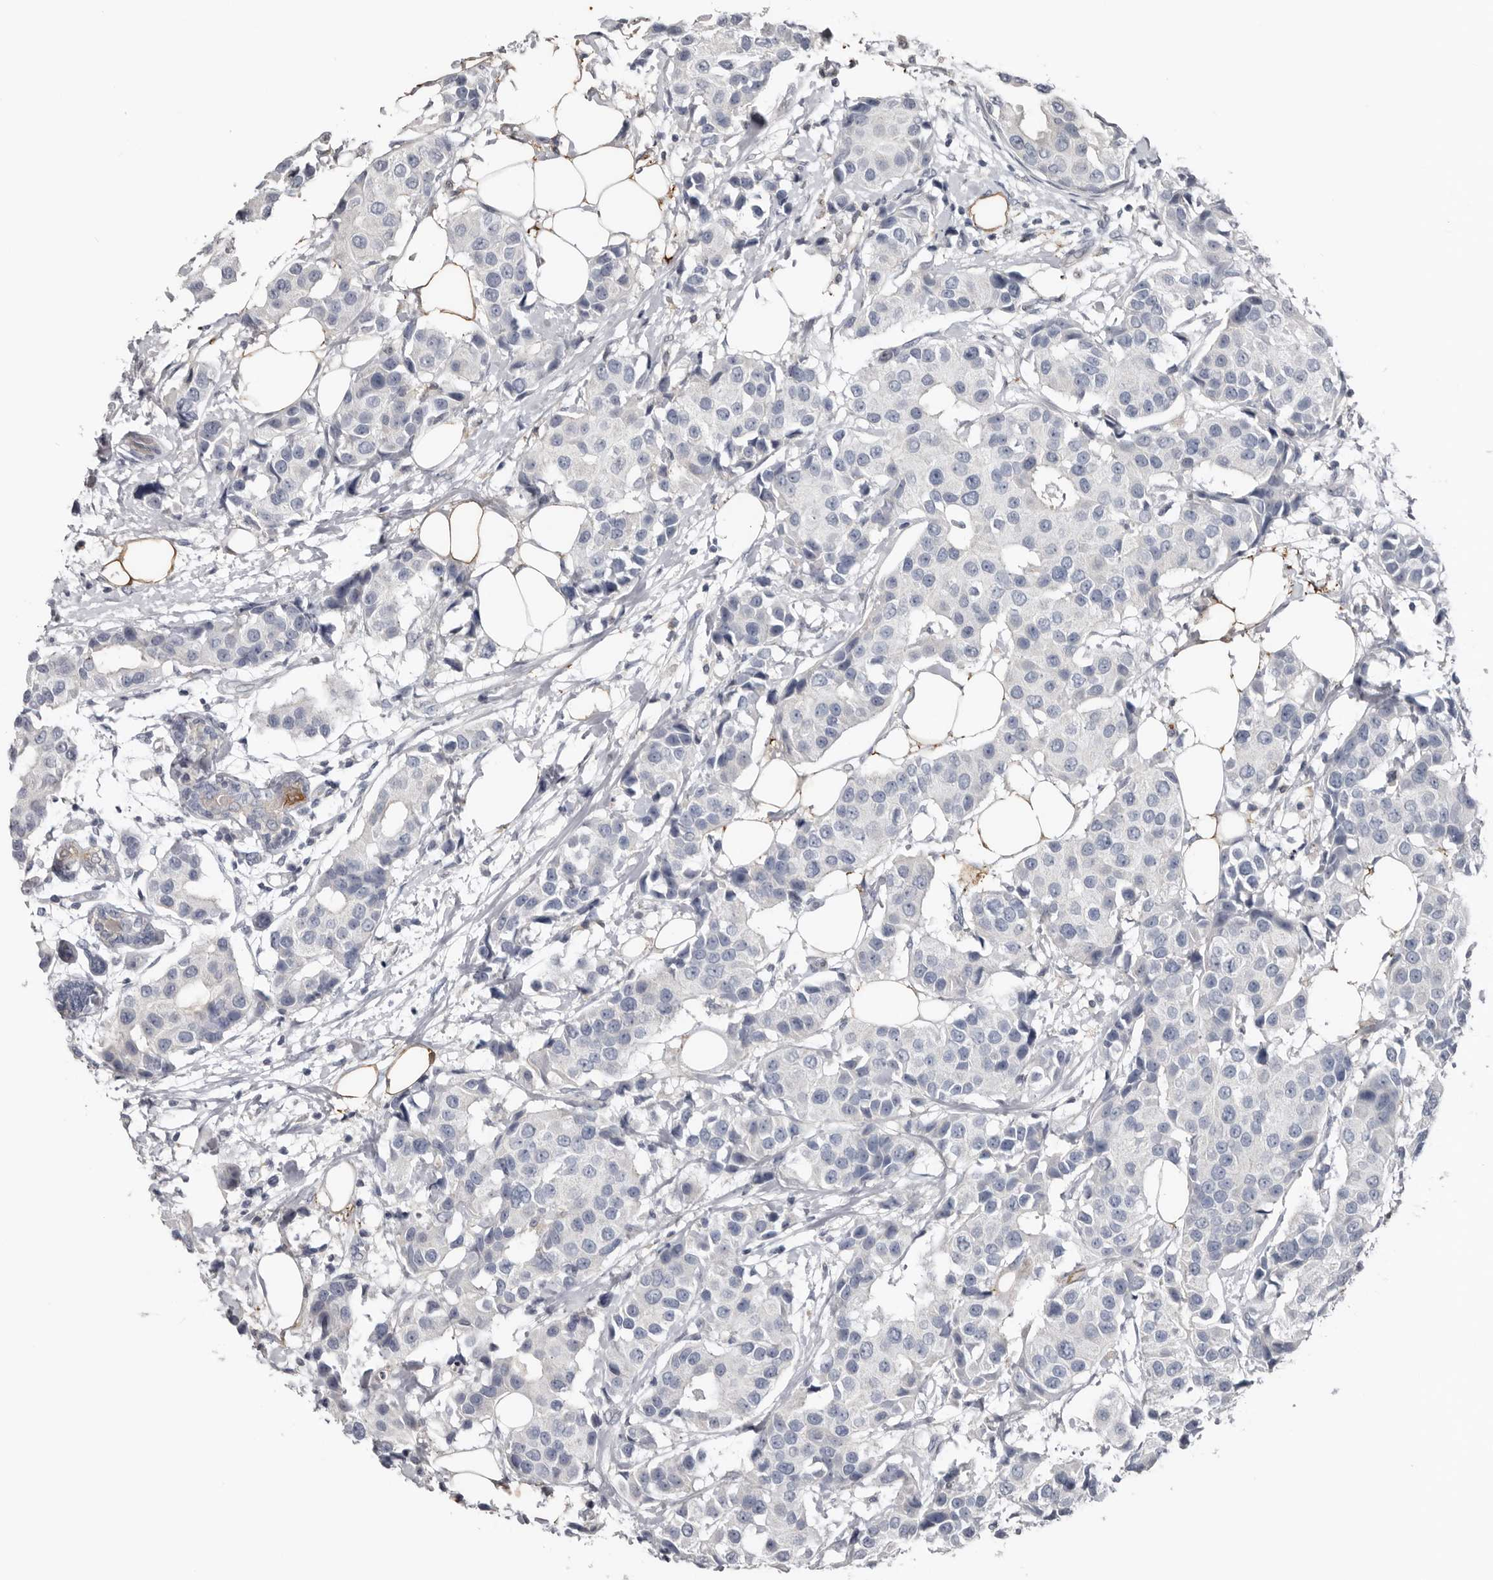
{"staining": {"intensity": "negative", "quantity": "none", "location": "none"}, "tissue": "breast cancer", "cell_type": "Tumor cells", "image_type": "cancer", "snomed": [{"axis": "morphology", "description": "Normal tissue, NOS"}, {"axis": "morphology", "description": "Duct carcinoma"}, {"axis": "topography", "description": "Breast"}], "caption": "This is an immunohistochemistry (IHC) image of breast invasive ductal carcinoma. There is no positivity in tumor cells.", "gene": "FABP7", "patient": {"sex": "female", "age": 39}}